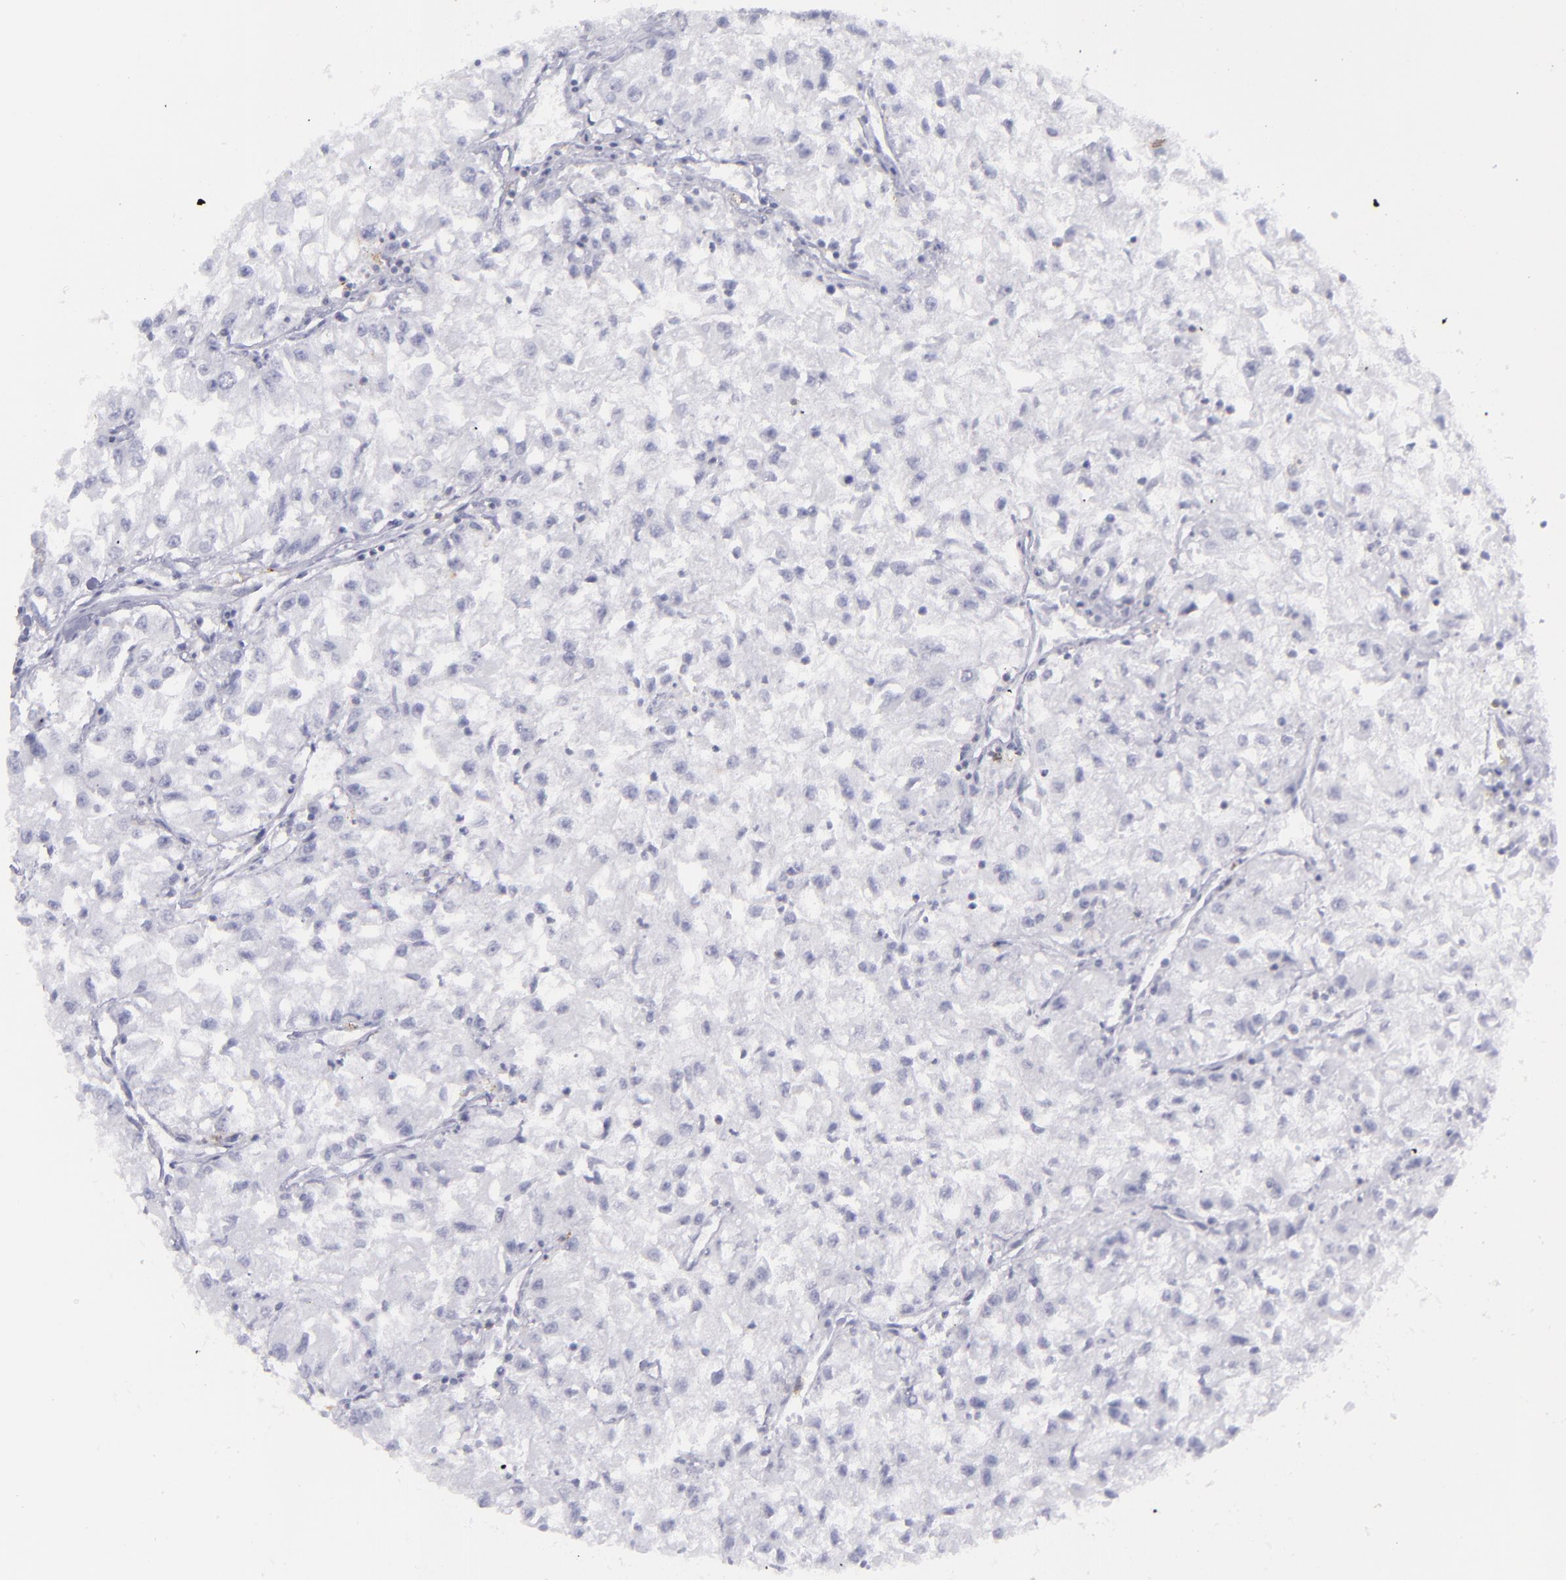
{"staining": {"intensity": "negative", "quantity": "none", "location": "none"}, "tissue": "renal cancer", "cell_type": "Tumor cells", "image_type": "cancer", "snomed": [{"axis": "morphology", "description": "Adenocarcinoma, NOS"}, {"axis": "topography", "description": "Kidney"}], "caption": "Renal cancer (adenocarcinoma) was stained to show a protein in brown. There is no significant expression in tumor cells.", "gene": "SELPLG", "patient": {"sex": "male", "age": 59}}